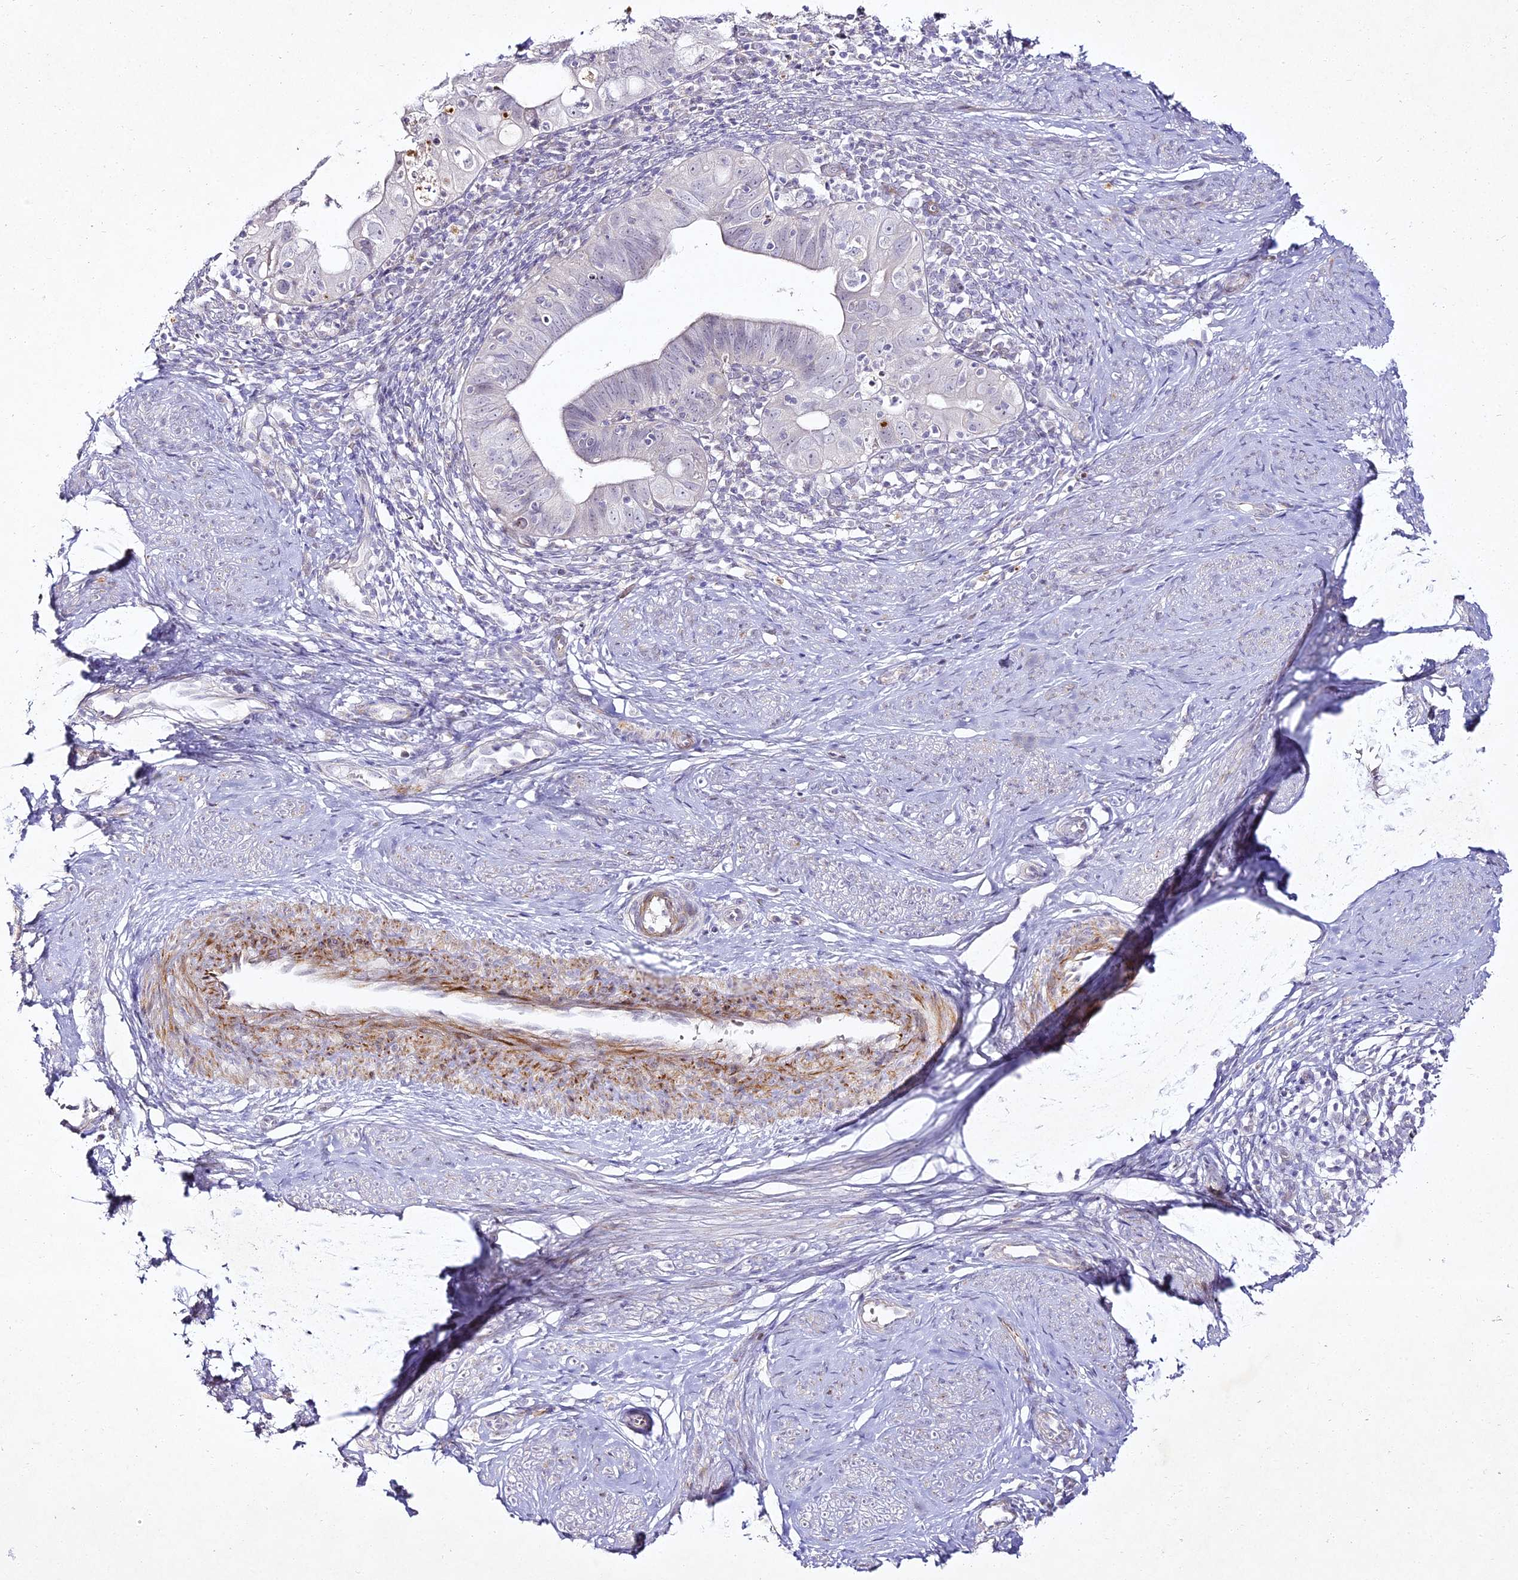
{"staining": {"intensity": "negative", "quantity": "none", "location": "none"}, "tissue": "cervical cancer", "cell_type": "Tumor cells", "image_type": "cancer", "snomed": [{"axis": "morphology", "description": "Adenocarcinoma, NOS"}, {"axis": "topography", "description": "Cervix"}], "caption": "Micrograph shows no protein positivity in tumor cells of cervical adenocarcinoma tissue.", "gene": "ALPG", "patient": {"sex": "female", "age": 36}}